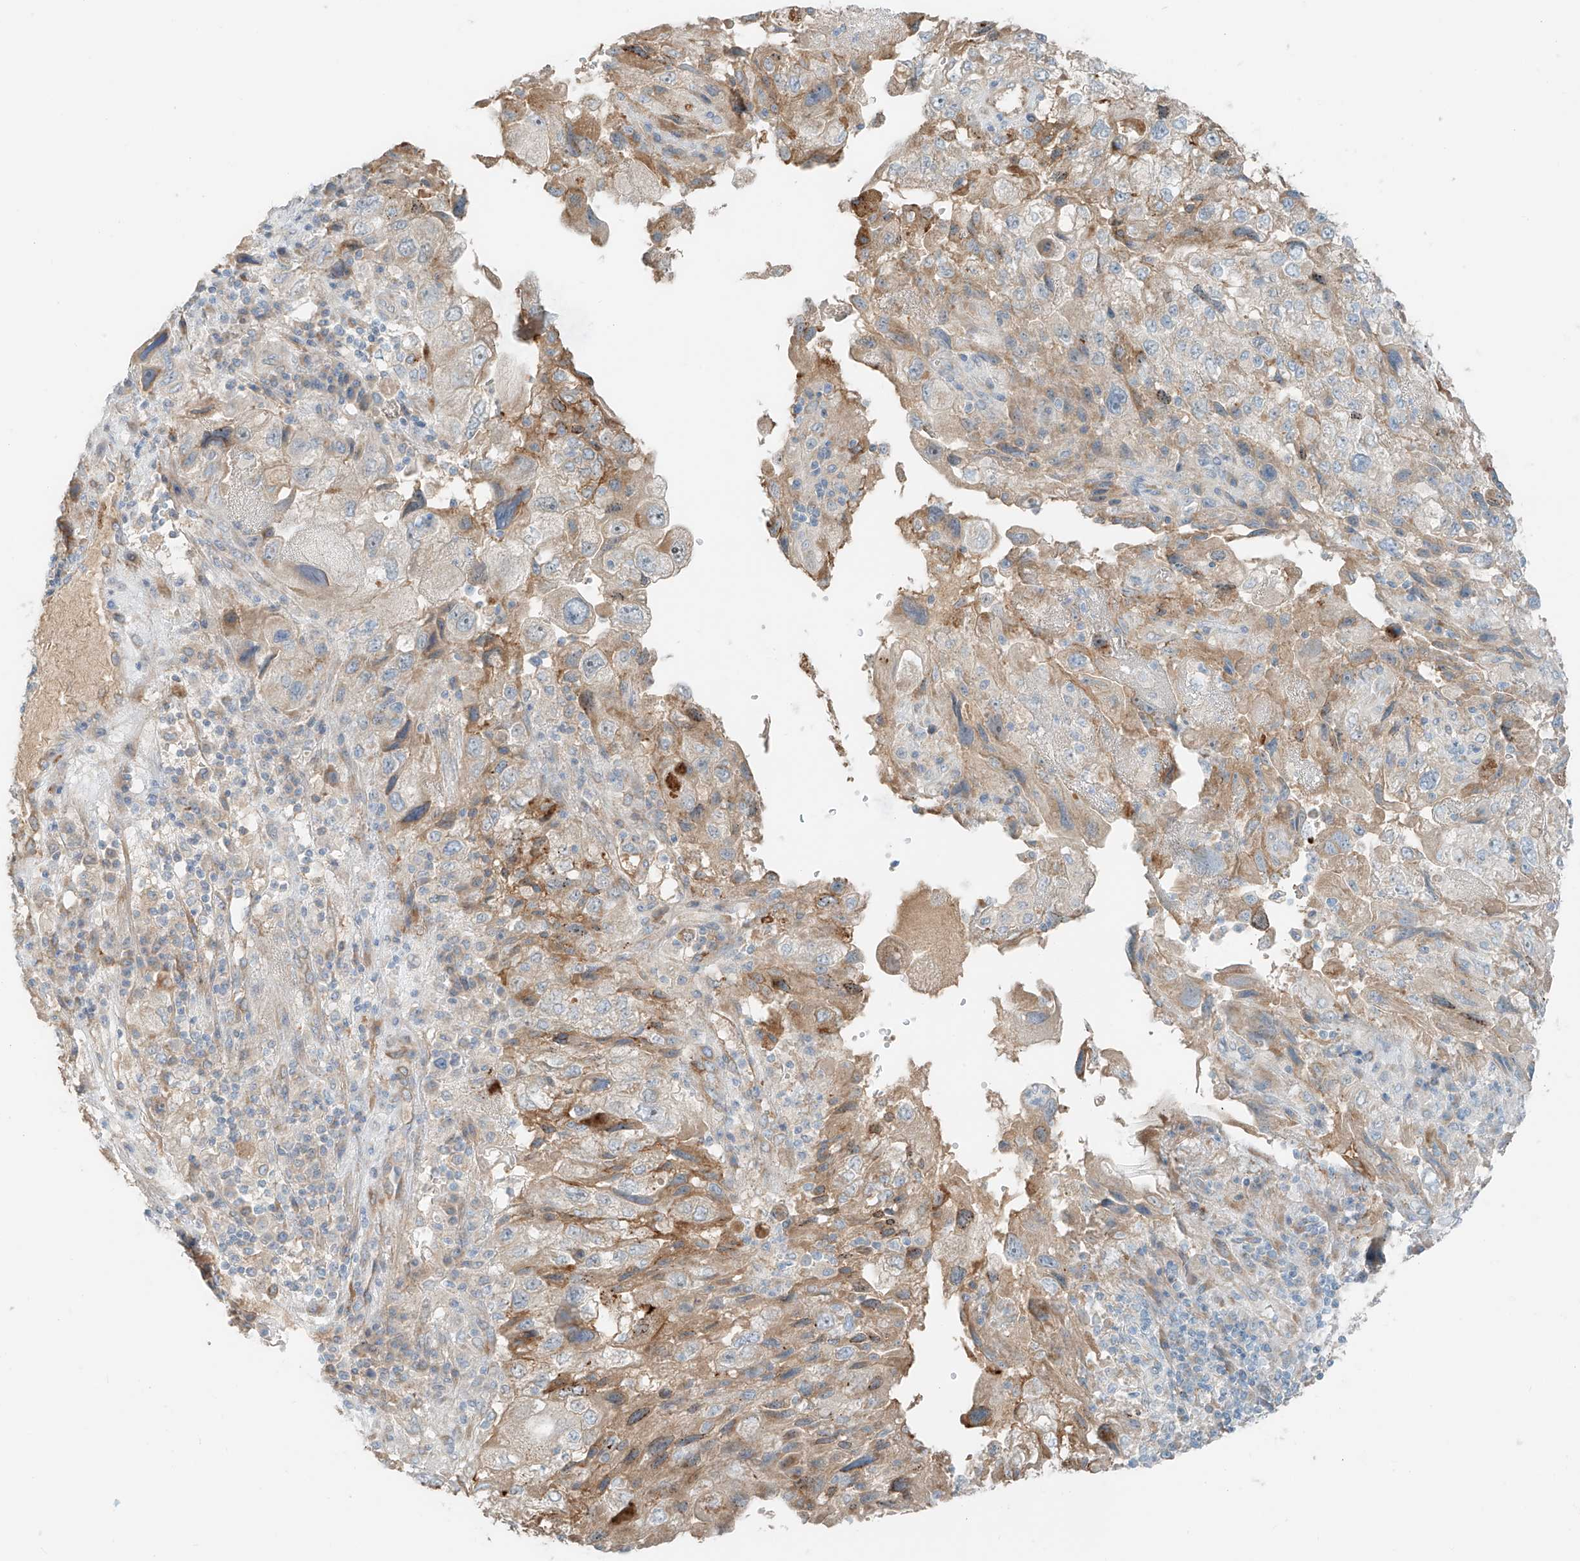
{"staining": {"intensity": "moderate", "quantity": "<25%", "location": "cytoplasmic/membranous"}, "tissue": "endometrial cancer", "cell_type": "Tumor cells", "image_type": "cancer", "snomed": [{"axis": "morphology", "description": "Adenocarcinoma, NOS"}, {"axis": "topography", "description": "Endometrium"}], "caption": "A high-resolution histopathology image shows immunohistochemistry (IHC) staining of adenocarcinoma (endometrial), which exhibits moderate cytoplasmic/membranous positivity in about <25% of tumor cells.", "gene": "FSTL1", "patient": {"sex": "female", "age": 49}}